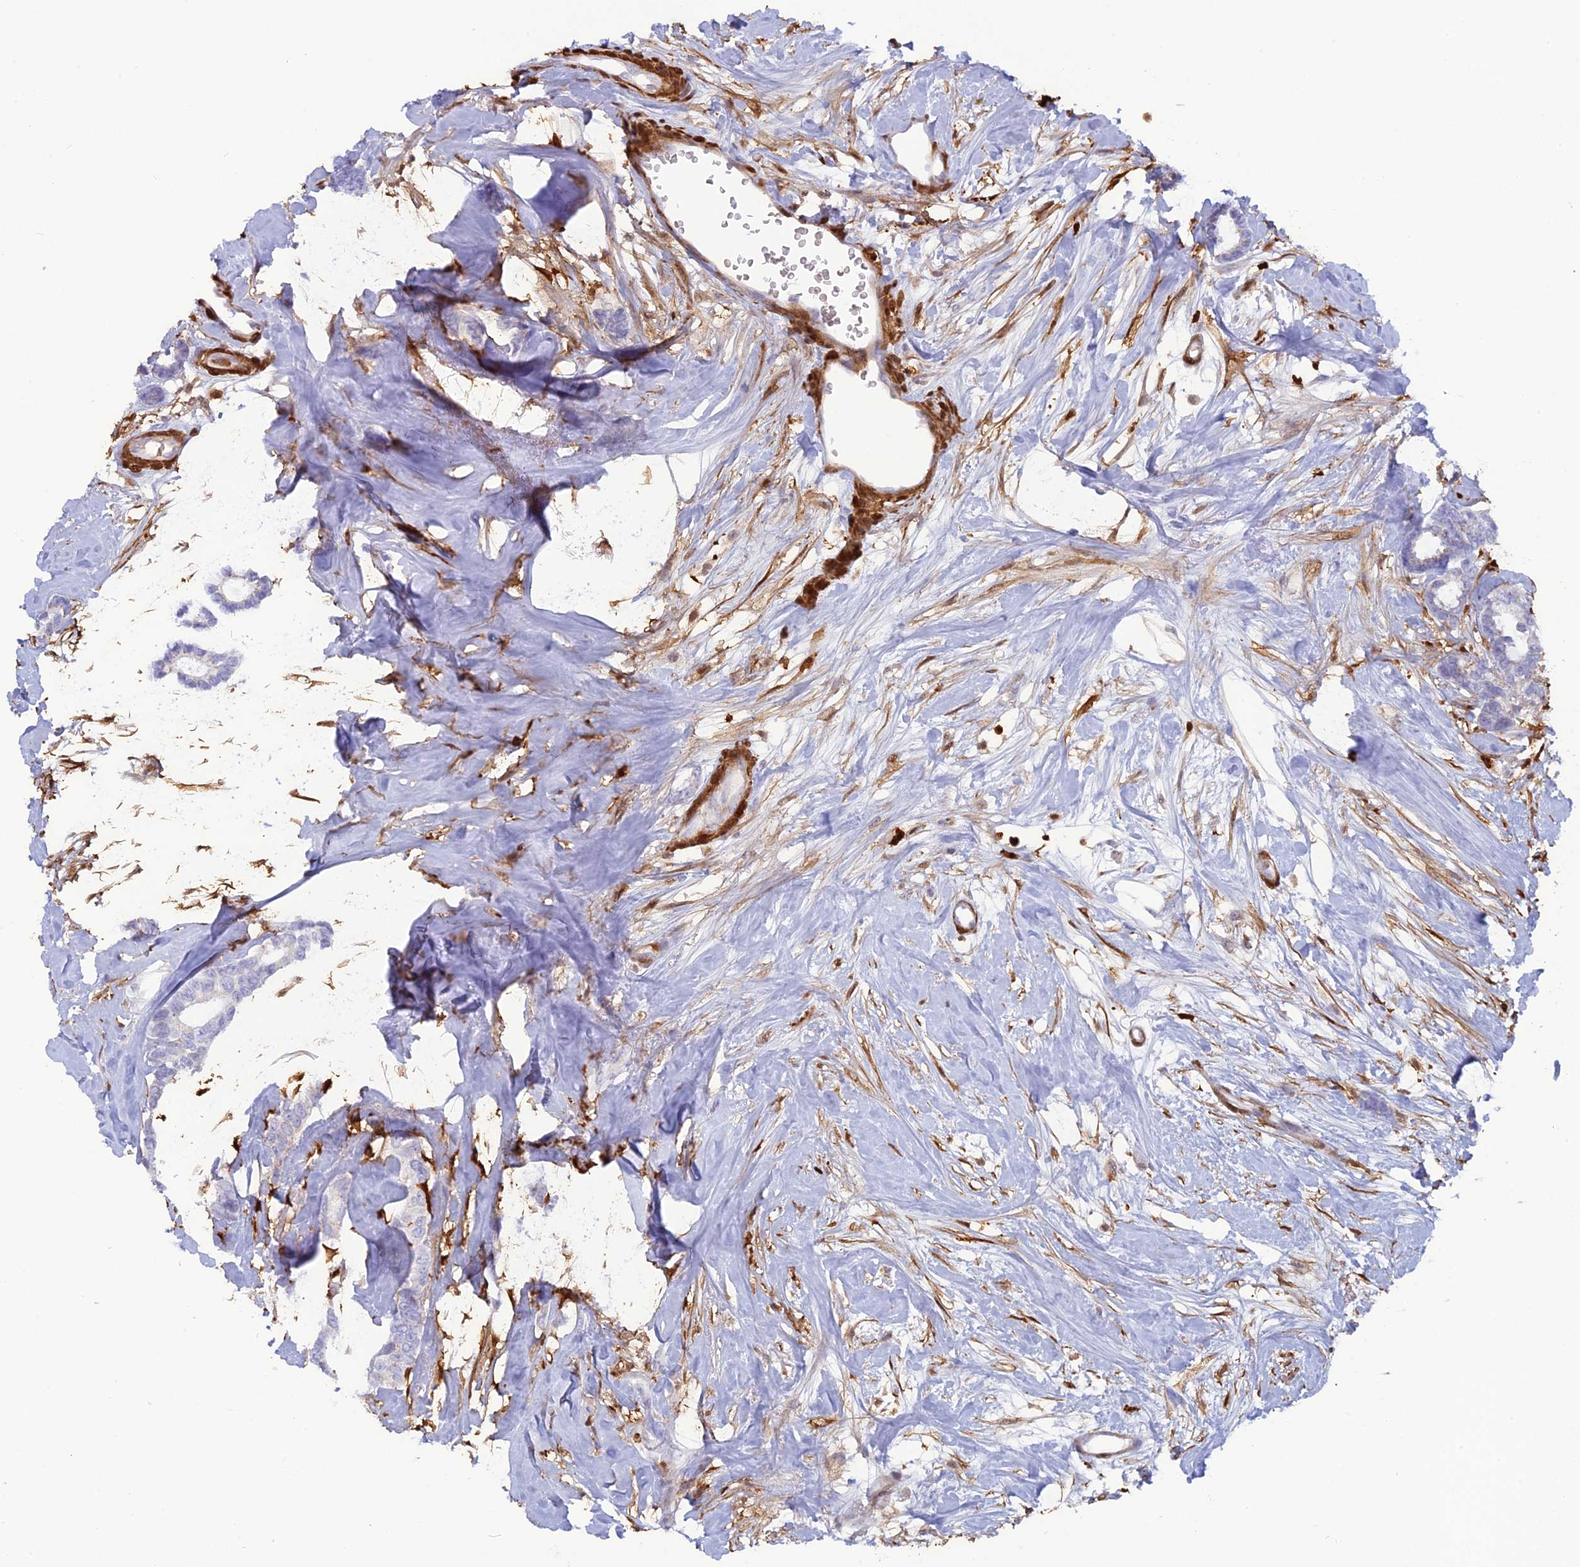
{"staining": {"intensity": "negative", "quantity": "none", "location": "none"}, "tissue": "breast cancer", "cell_type": "Tumor cells", "image_type": "cancer", "snomed": [{"axis": "morphology", "description": "Duct carcinoma"}, {"axis": "topography", "description": "Breast"}], "caption": "DAB (3,3'-diaminobenzidine) immunohistochemical staining of infiltrating ductal carcinoma (breast) exhibits no significant staining in tumor cells.", "gene": "PGBD4", "patient": {"sex": "female", "age": 87}}